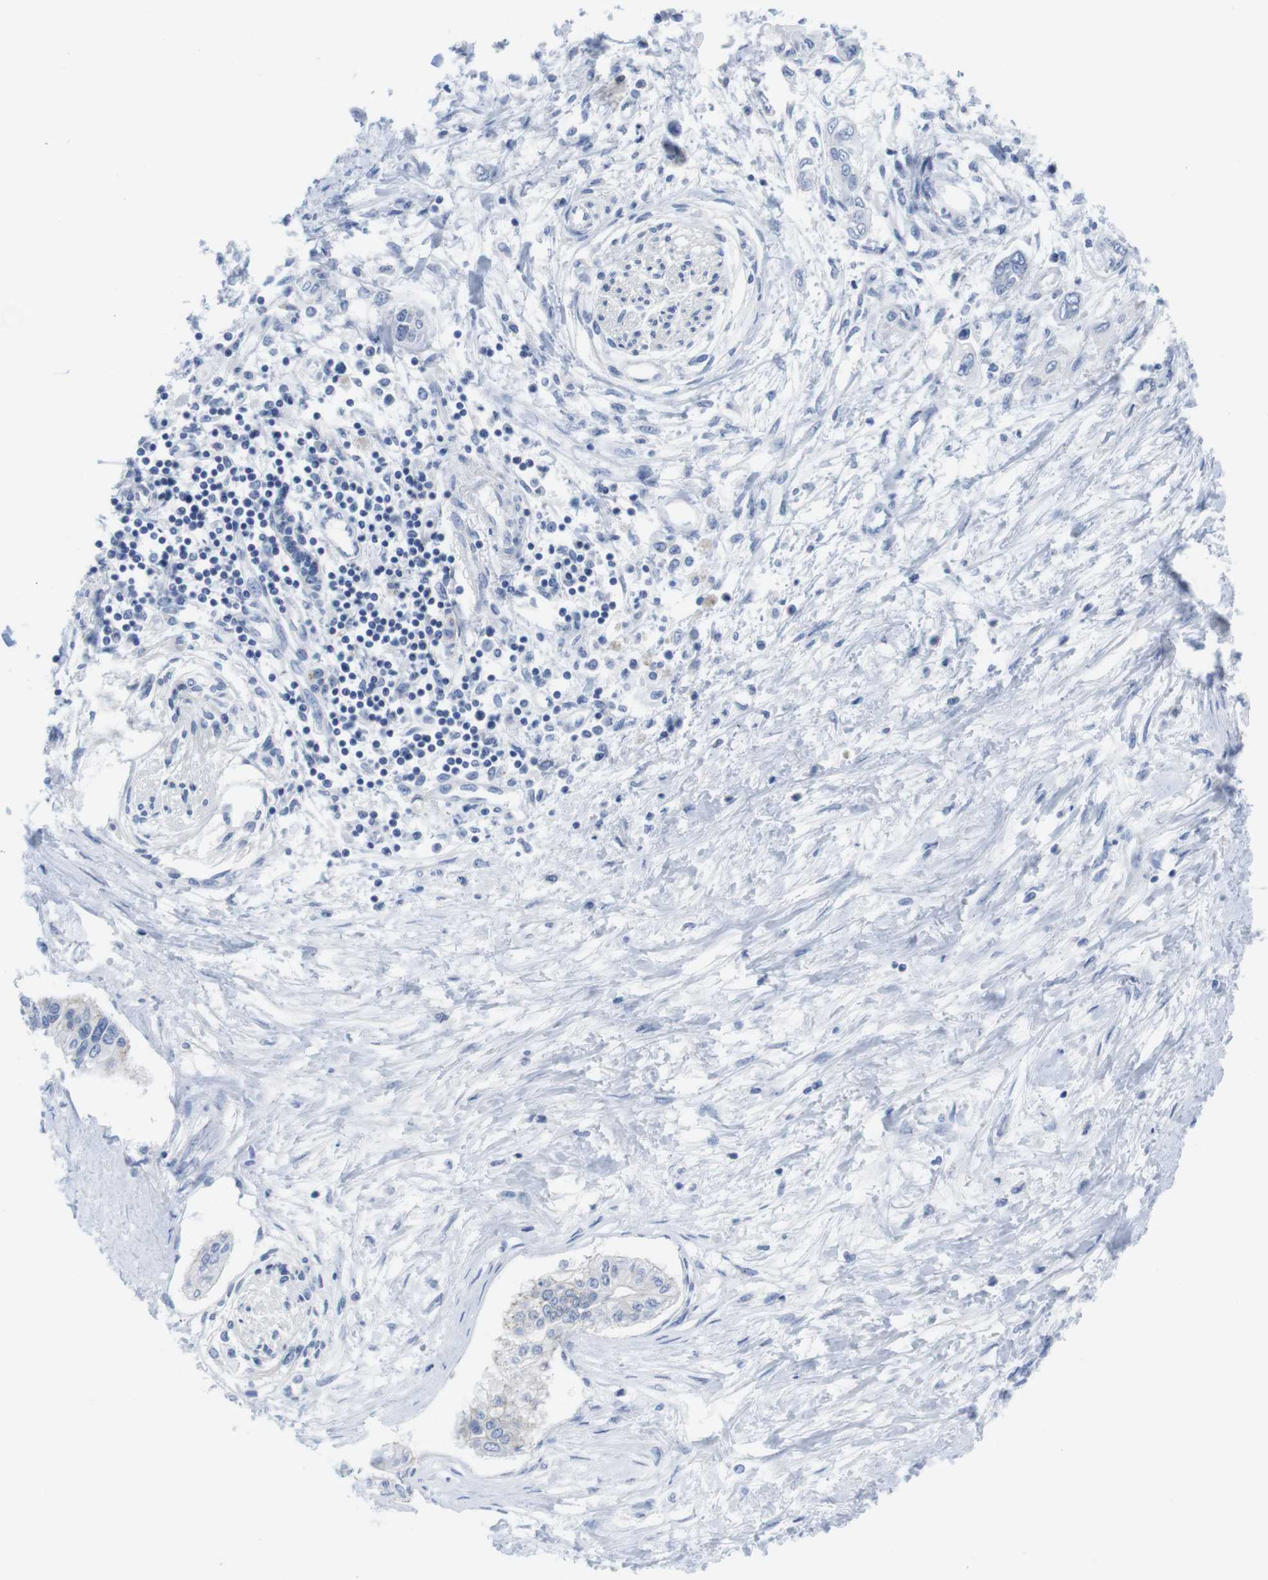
{"staining": {"intensity": "negative", "quantity": "none", "location": "none"}, "tissue": "pancreatic cancer", "cell_type": "Tumor cells", "image_type": "cancer", "snomed": [{"axis": "morphology", "description": "Adenocarcinoma, NOS"}, {"axis": "topography", "description": "Pancreas"}], "caption": "A high-resolution micrograph shows immunohistochemistry (IHC) staining of pancreatic adenocarcinoma, which demonstrates no significant staining in tumor cells.", "gene": "SCRIB", "patient": {"sex": "female", "age": 77}}